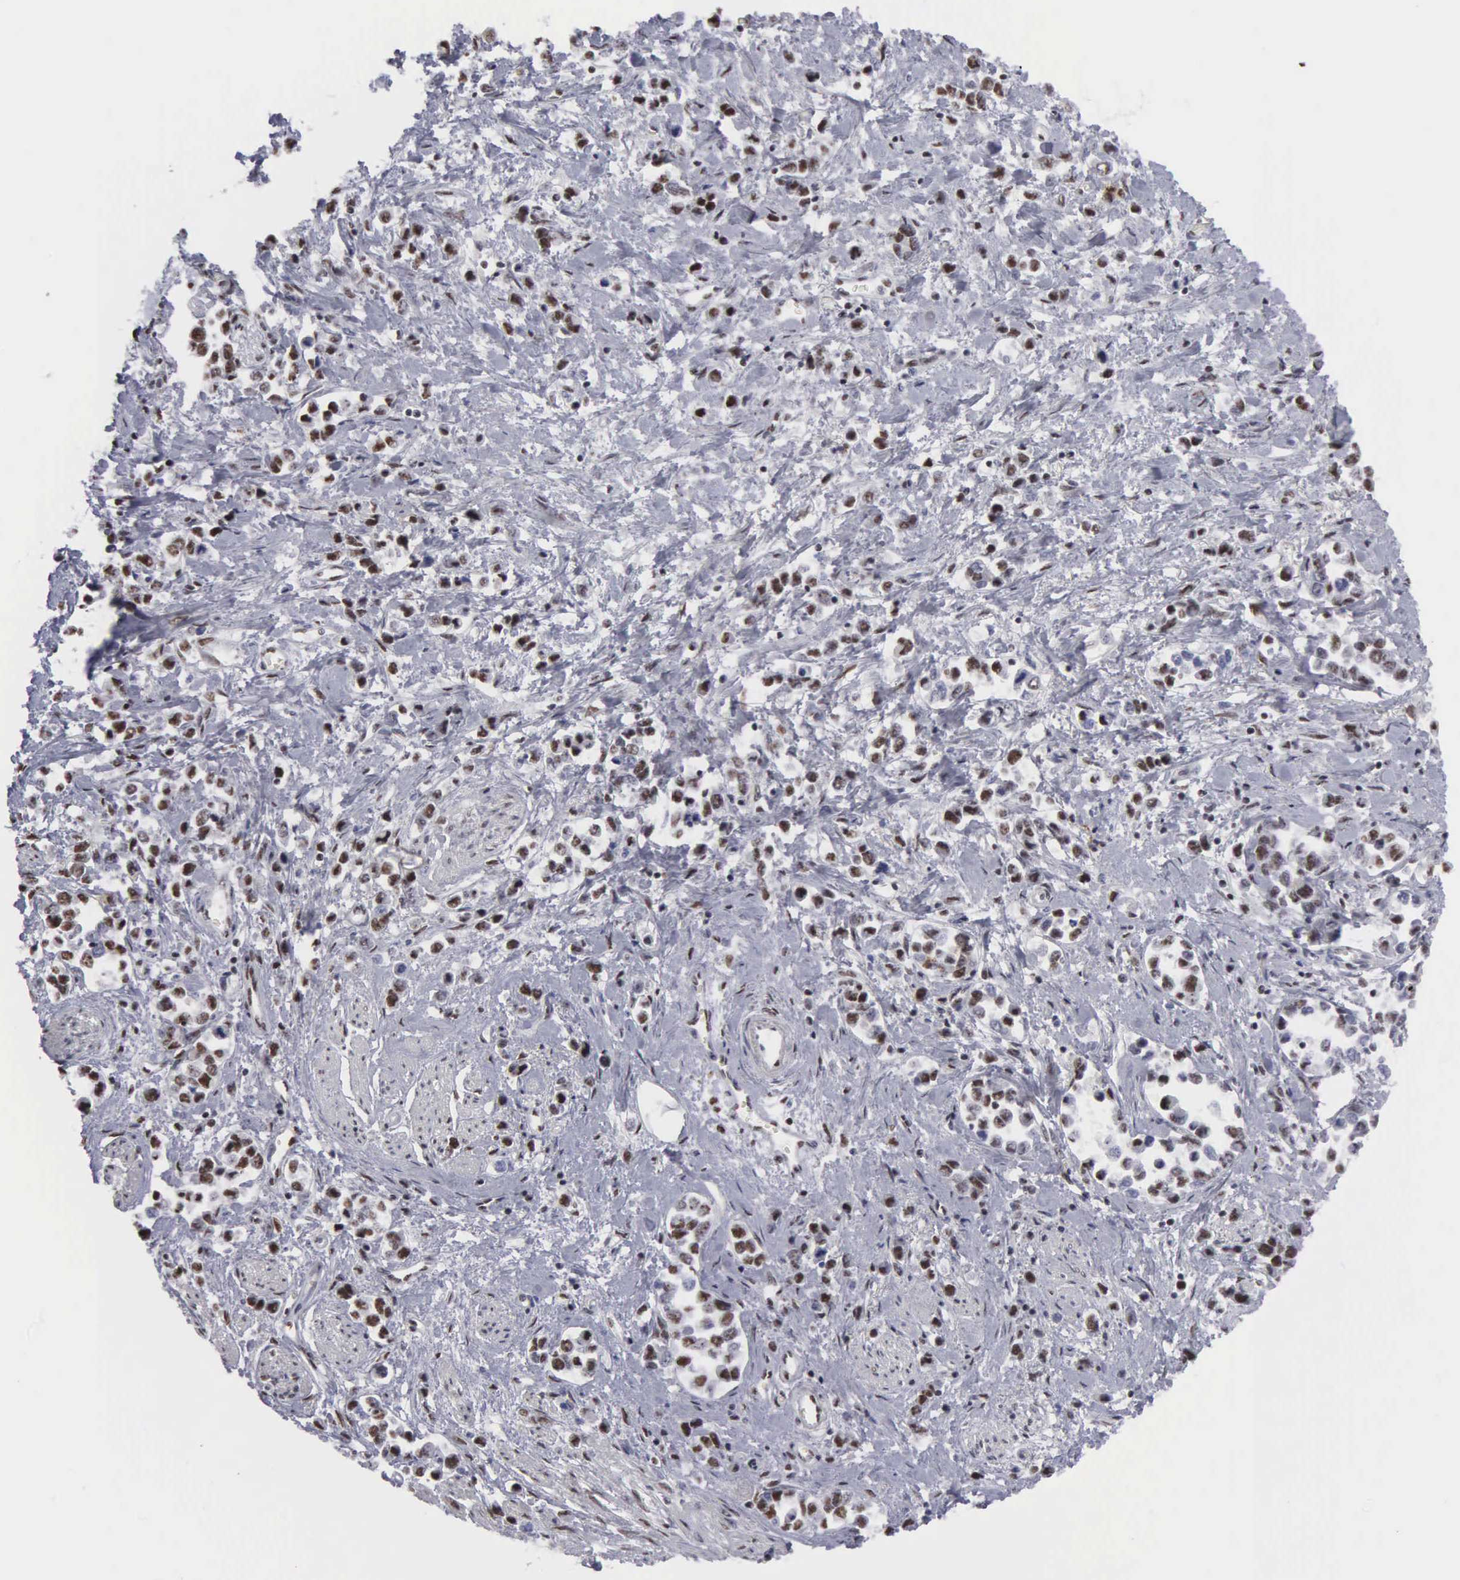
{"staining": {"intensity": "strong", "quantity": ">75%", "location": "nuclear"}, "tissue": "stomach cancer", "cell_type": "Tumor cells", "image_type": "cancer", "snomed": [{"axis": "morphology", "description": "Adenocarcinoma, NOS"}, {"axis": "topography", "description": "Stomach, upper"}], "caption": "A brown stain shows strong nuclear positivity of a protein in human stomach adenocarcinoma tumor cells.", "gene": "KIAA0586", "patient": {"sex": "male", "age": 76}}